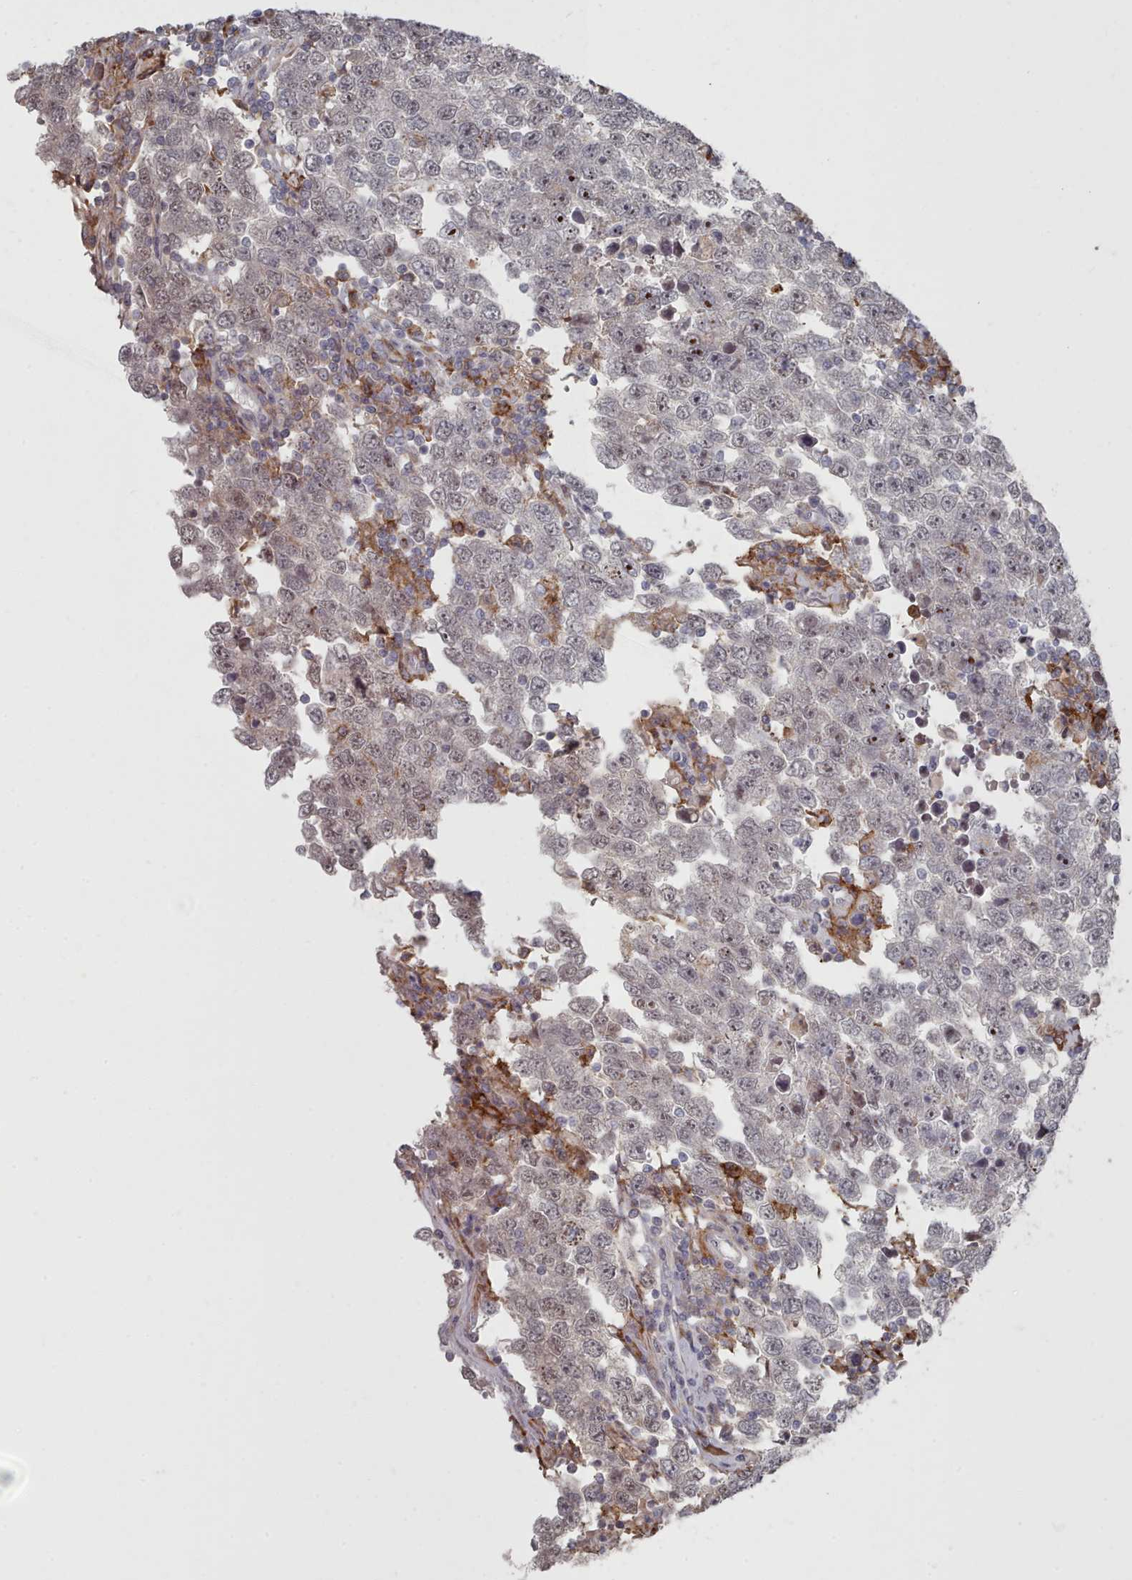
{"staining": {"intensity": "negative", "quantity": "none", "location": "none"}, "tissue": "testis cancer", "cell_type": "Tumor cells", "image_type": "cancer", "snomed": [{"axis": "morphology", "description": "Seminoma, NOS"}, {"axis": "morphology", "description": "Carcinoma, Embryonal, NOS"}, {"axis": "topography", "description": "Testis"}], "caption": "High magnification brightfield microscopy of testis cancer stained with DAB (3,3'-diaminobenzidine) (brown) and counterstained with hematoxylin (blue): tumor cells show no significant expression.", "gene": "COL8A2", "patient": {"sex": "male", "age": 28}}